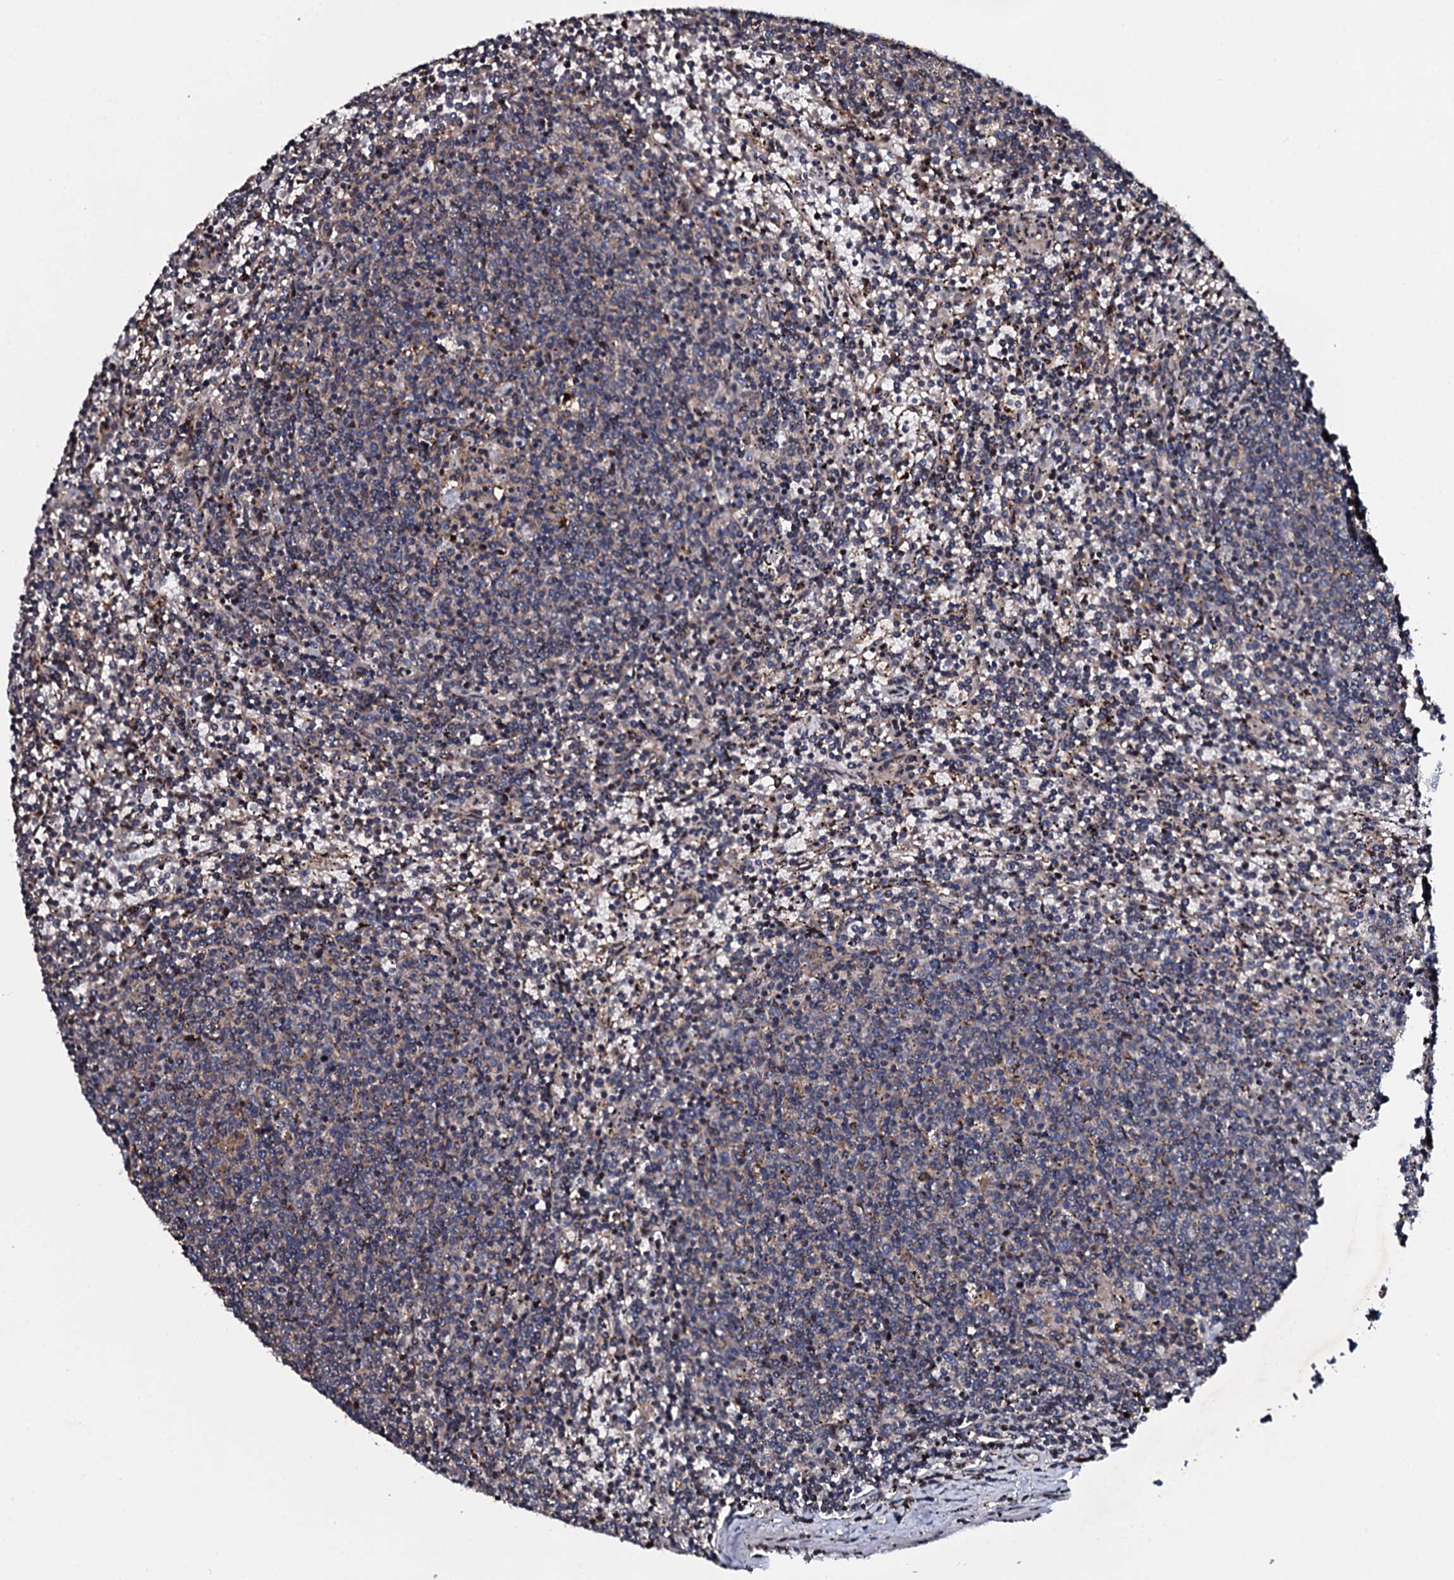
{"staining": {"intensity": "negative", "quantity": "none", "location": "none"}, "tissue": "lymphoma", "cell_type": "Tumor cells", "image_type": "cancer", "snomed": [{"axis": "morphology", "description": "Malignant lymphoma, non-Hodgkin's type, Low grade"}, {"axis": "topography", "description": "Spleen"}], "caption": "Immunohistochemical staining of human malignant lymphoma, non-Hodgkin's type (low-grade) reveals no significant staining in tumor cells.", "gene": "PLET1", "patient": {"sex": "female", "age": 50}}